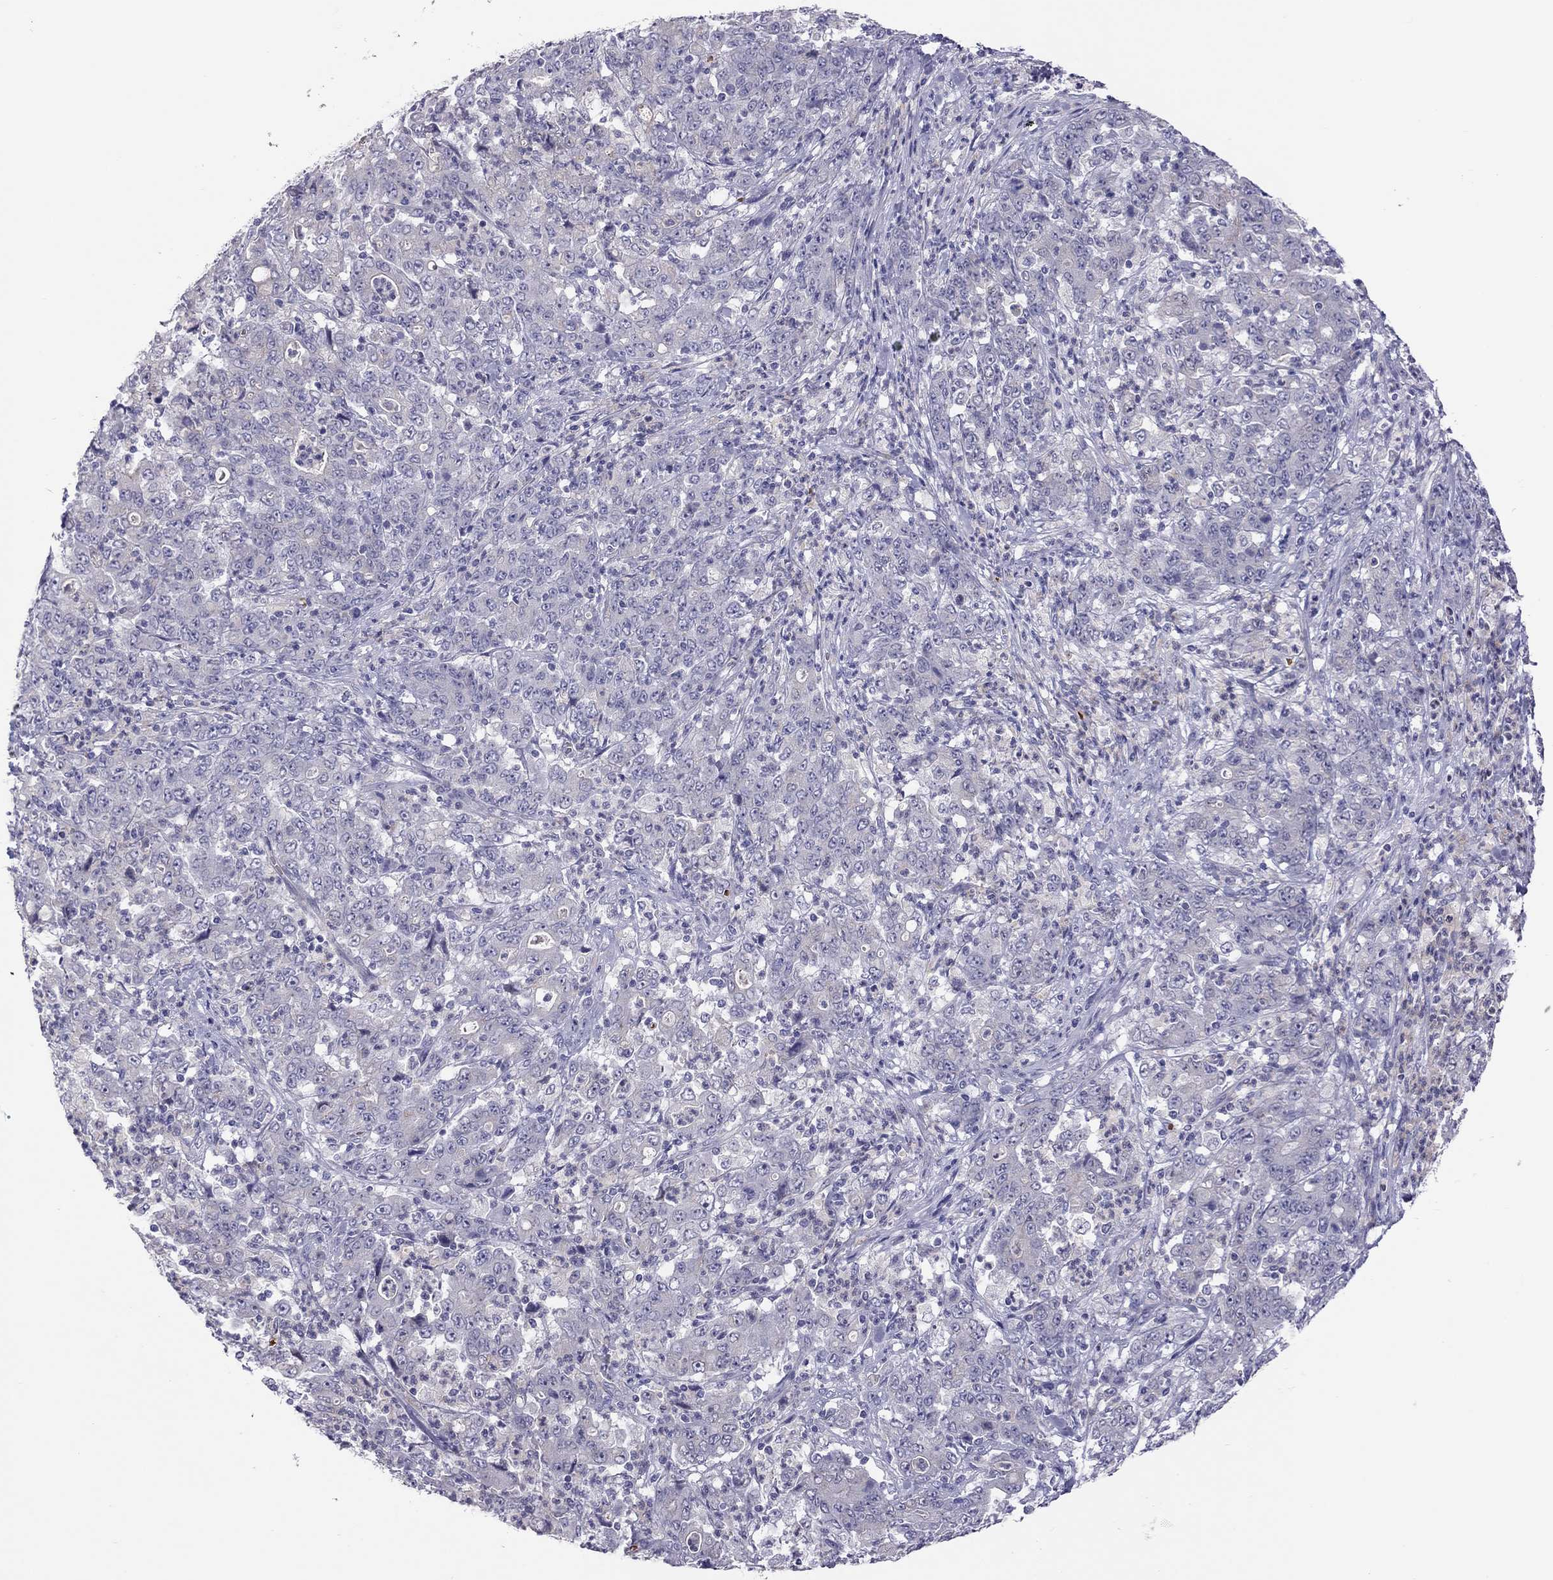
{"staining": {"intensity": "negative", "quantity": "none", "location": "none"}, "tissue": "stomach cancer", "cell_type": "Tumor cells", "image_type": "cancer", "snomed": [{"axis": "morphology", "description": "Adenocarcinoma, NOS"}, {"axis": "topography", "description": "Stomach, lower"}], "caption": "This is a micrograph of immunohistochemistry (IHC) staining of stomach adenocarcinoma, which shows no positivity in tumor cells.", "gene": "FRMD1", "patient": {"sex": "female", "age": 71}}